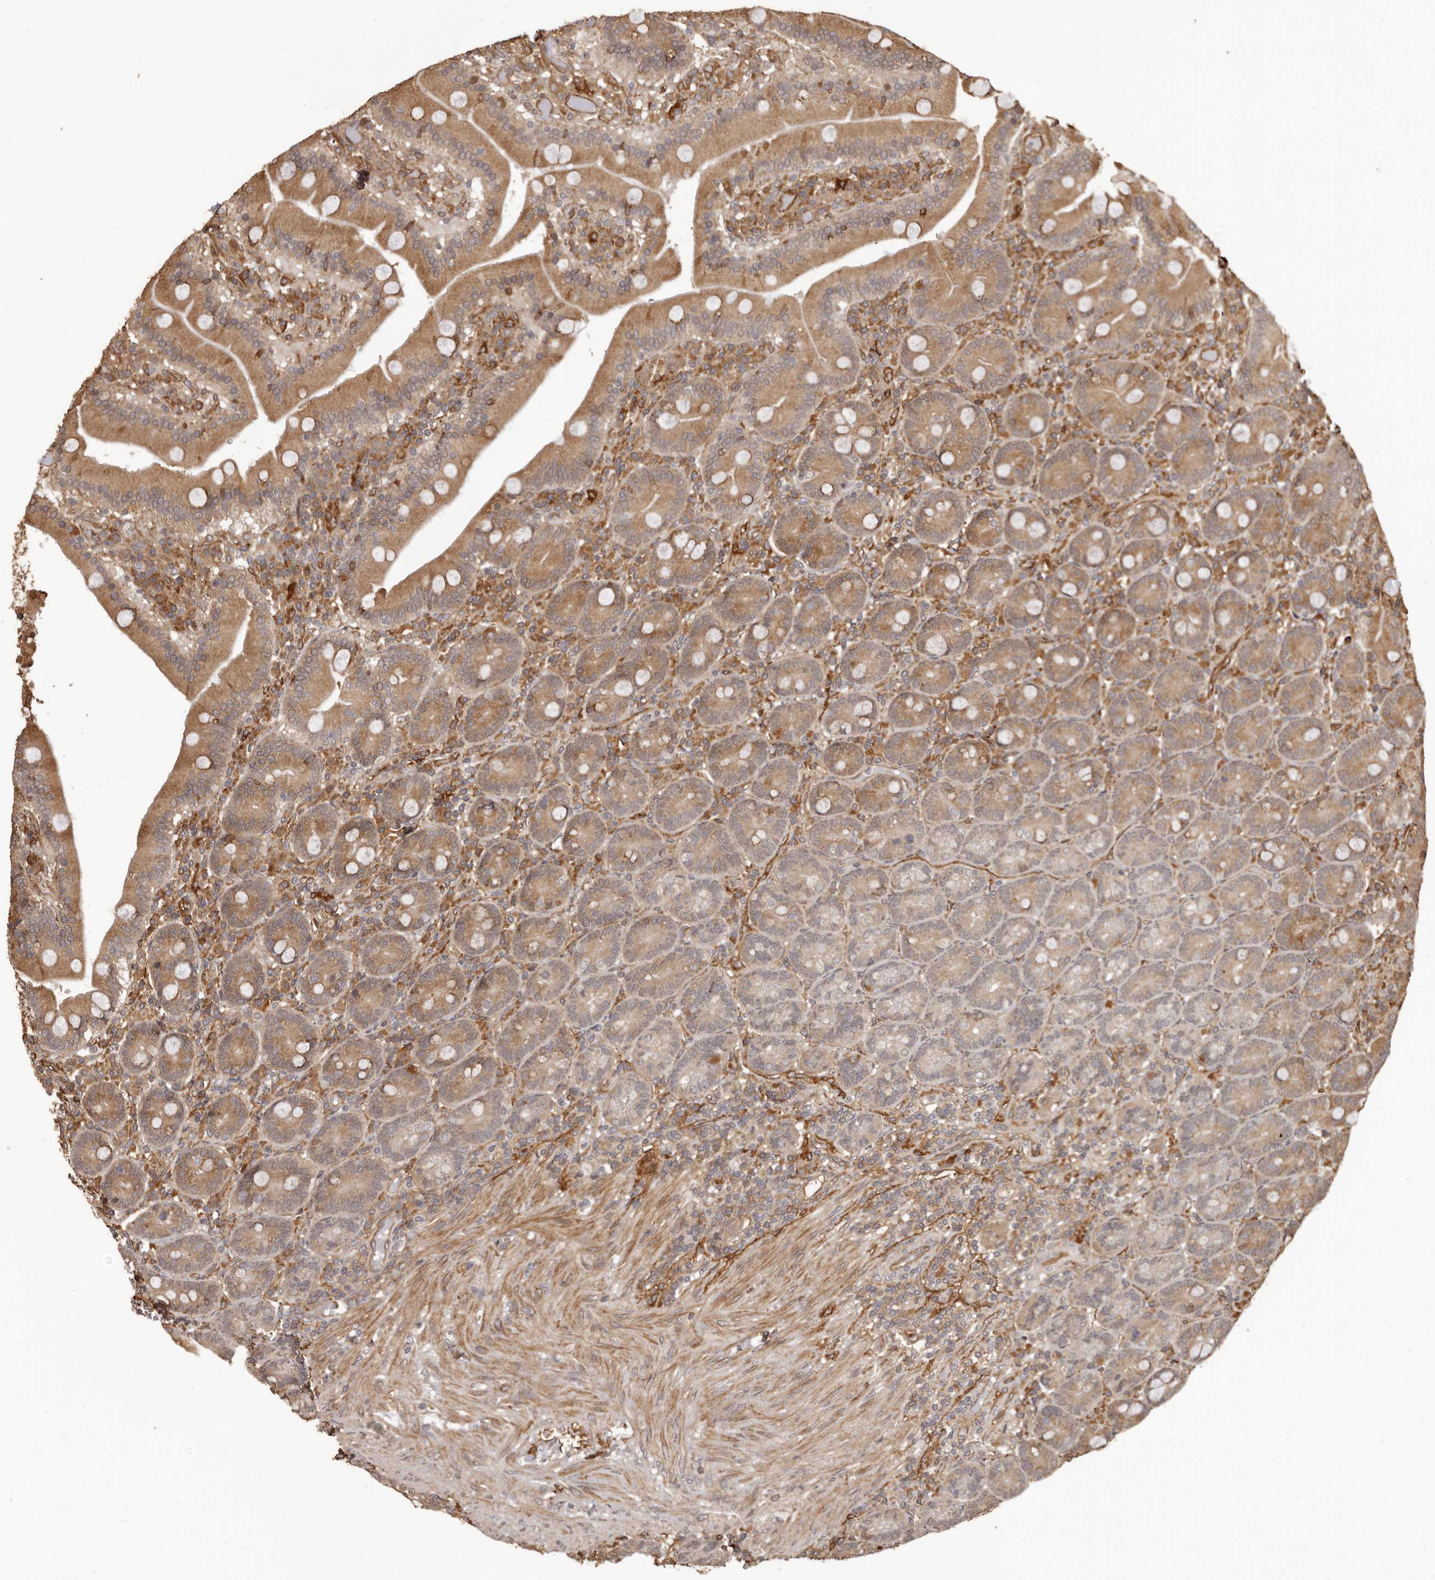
{"staining": {"intensity": "moderate", "quantity": ">75%", "location": "cytoplasmic/membranous"}, "tissue": "duodenum", "cell_type": "Glandular cells", "image_type": "normal", "snomed": [{"axis": "morphology", "description": "Normal tissue, NOS"}, {"axis": "topography", "description": "Duodenum"}], "caption": "Normal duodenum demonstrates moderate cytoplasmic/membranous positivity in approximately >75% of glandular cells (Brightfield microscopy of DAB IHC at high magnification)..", "gene": "SLITRK6", "patient": {"sex": "female", "age": 62}}